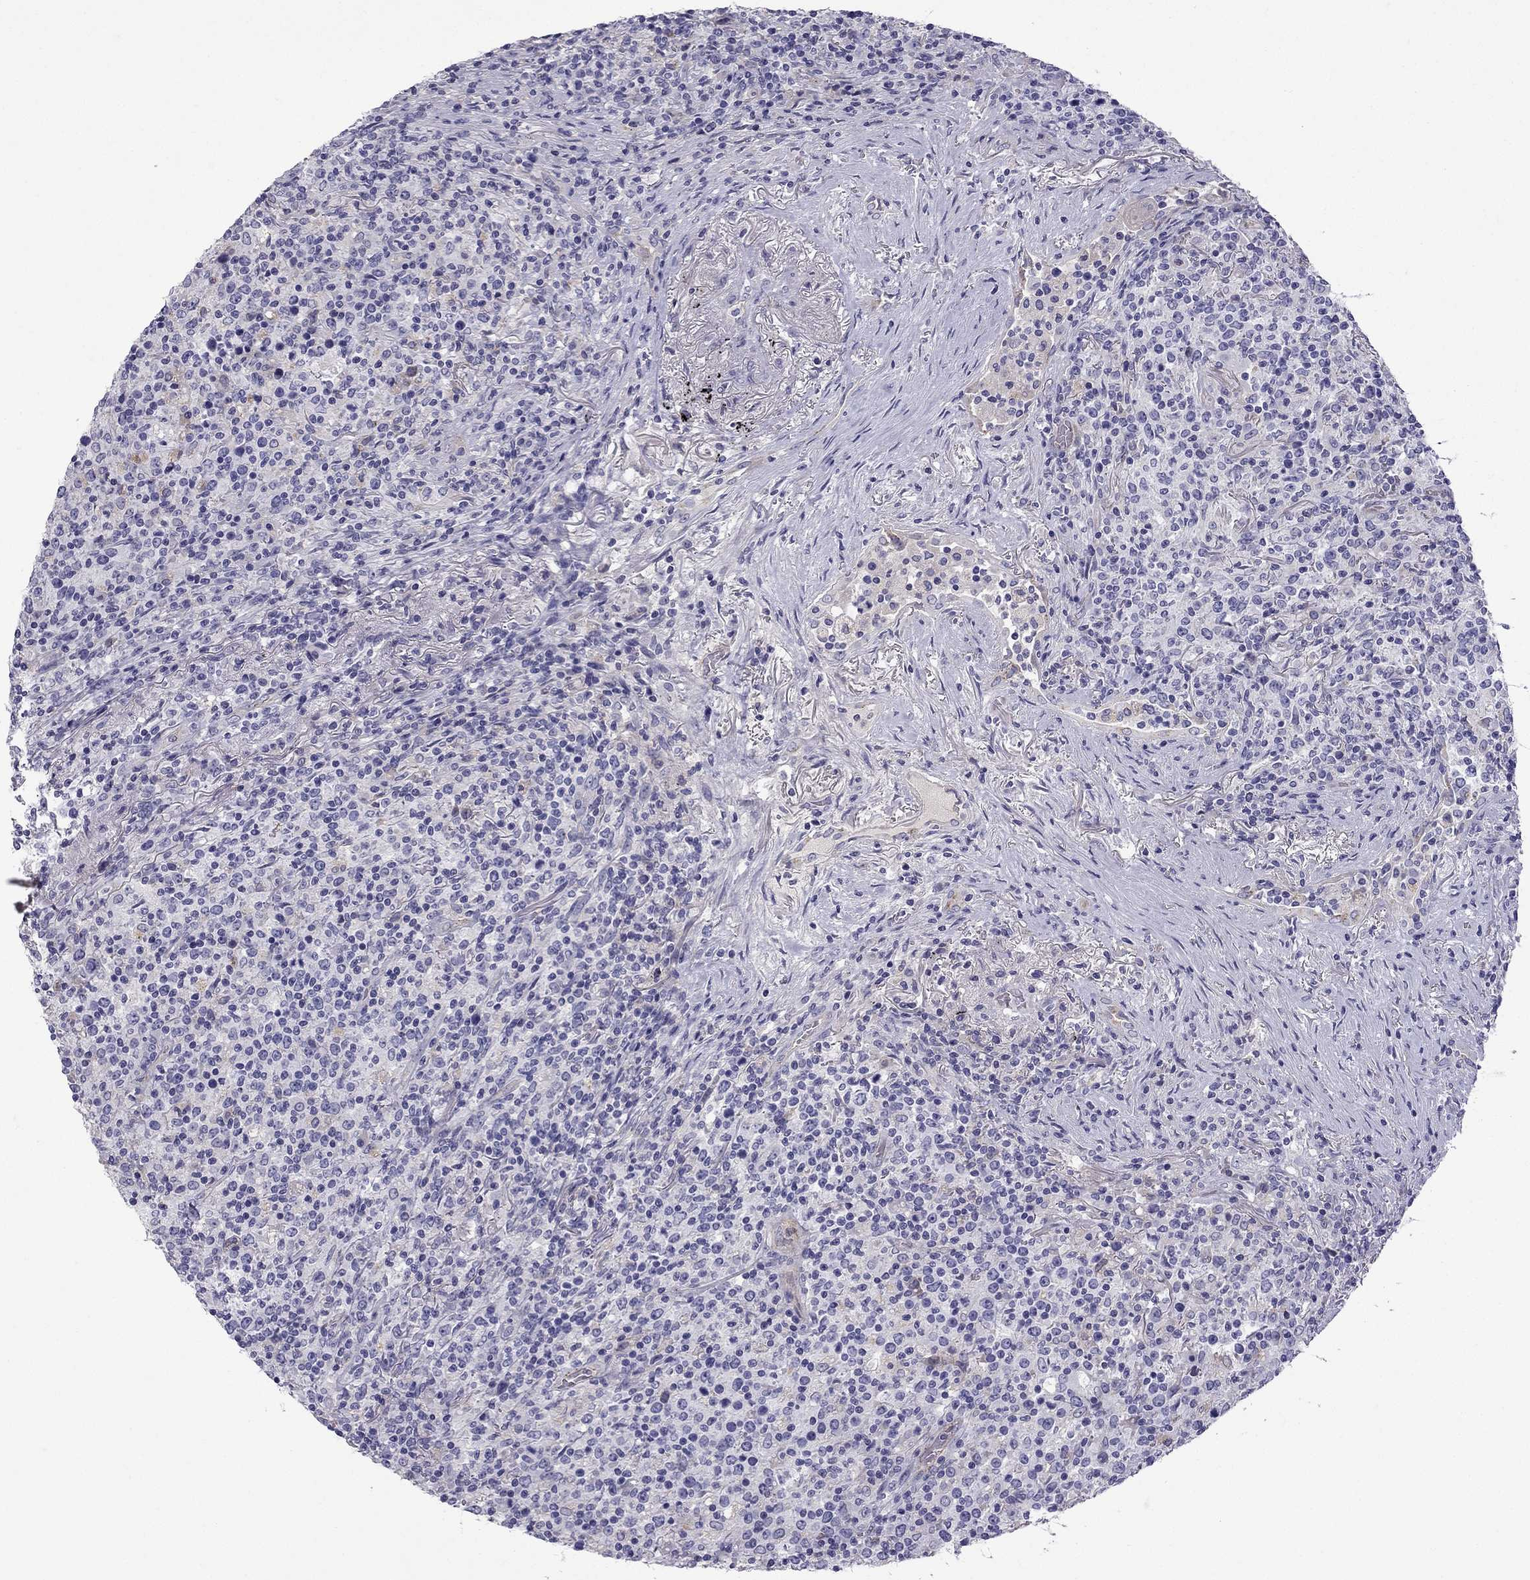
{"staining": {"intensity": "negative", "quantity": "none", "location": "none"}, "tissue": "lymphoma", "cell_type": "Tumor cells", "image_type": "cancer", "snomed": [{"axis": "morphology", "description": "Malignant lymphoma, non-Hodgkin's type, High grade"}, {"axis": "topography", "description": "Lung"}], "caption": "Tumor cells show no significant positivity in lymphoma.", "gene": "STOML3", "patient": {"sex": "male", "age": 79}}